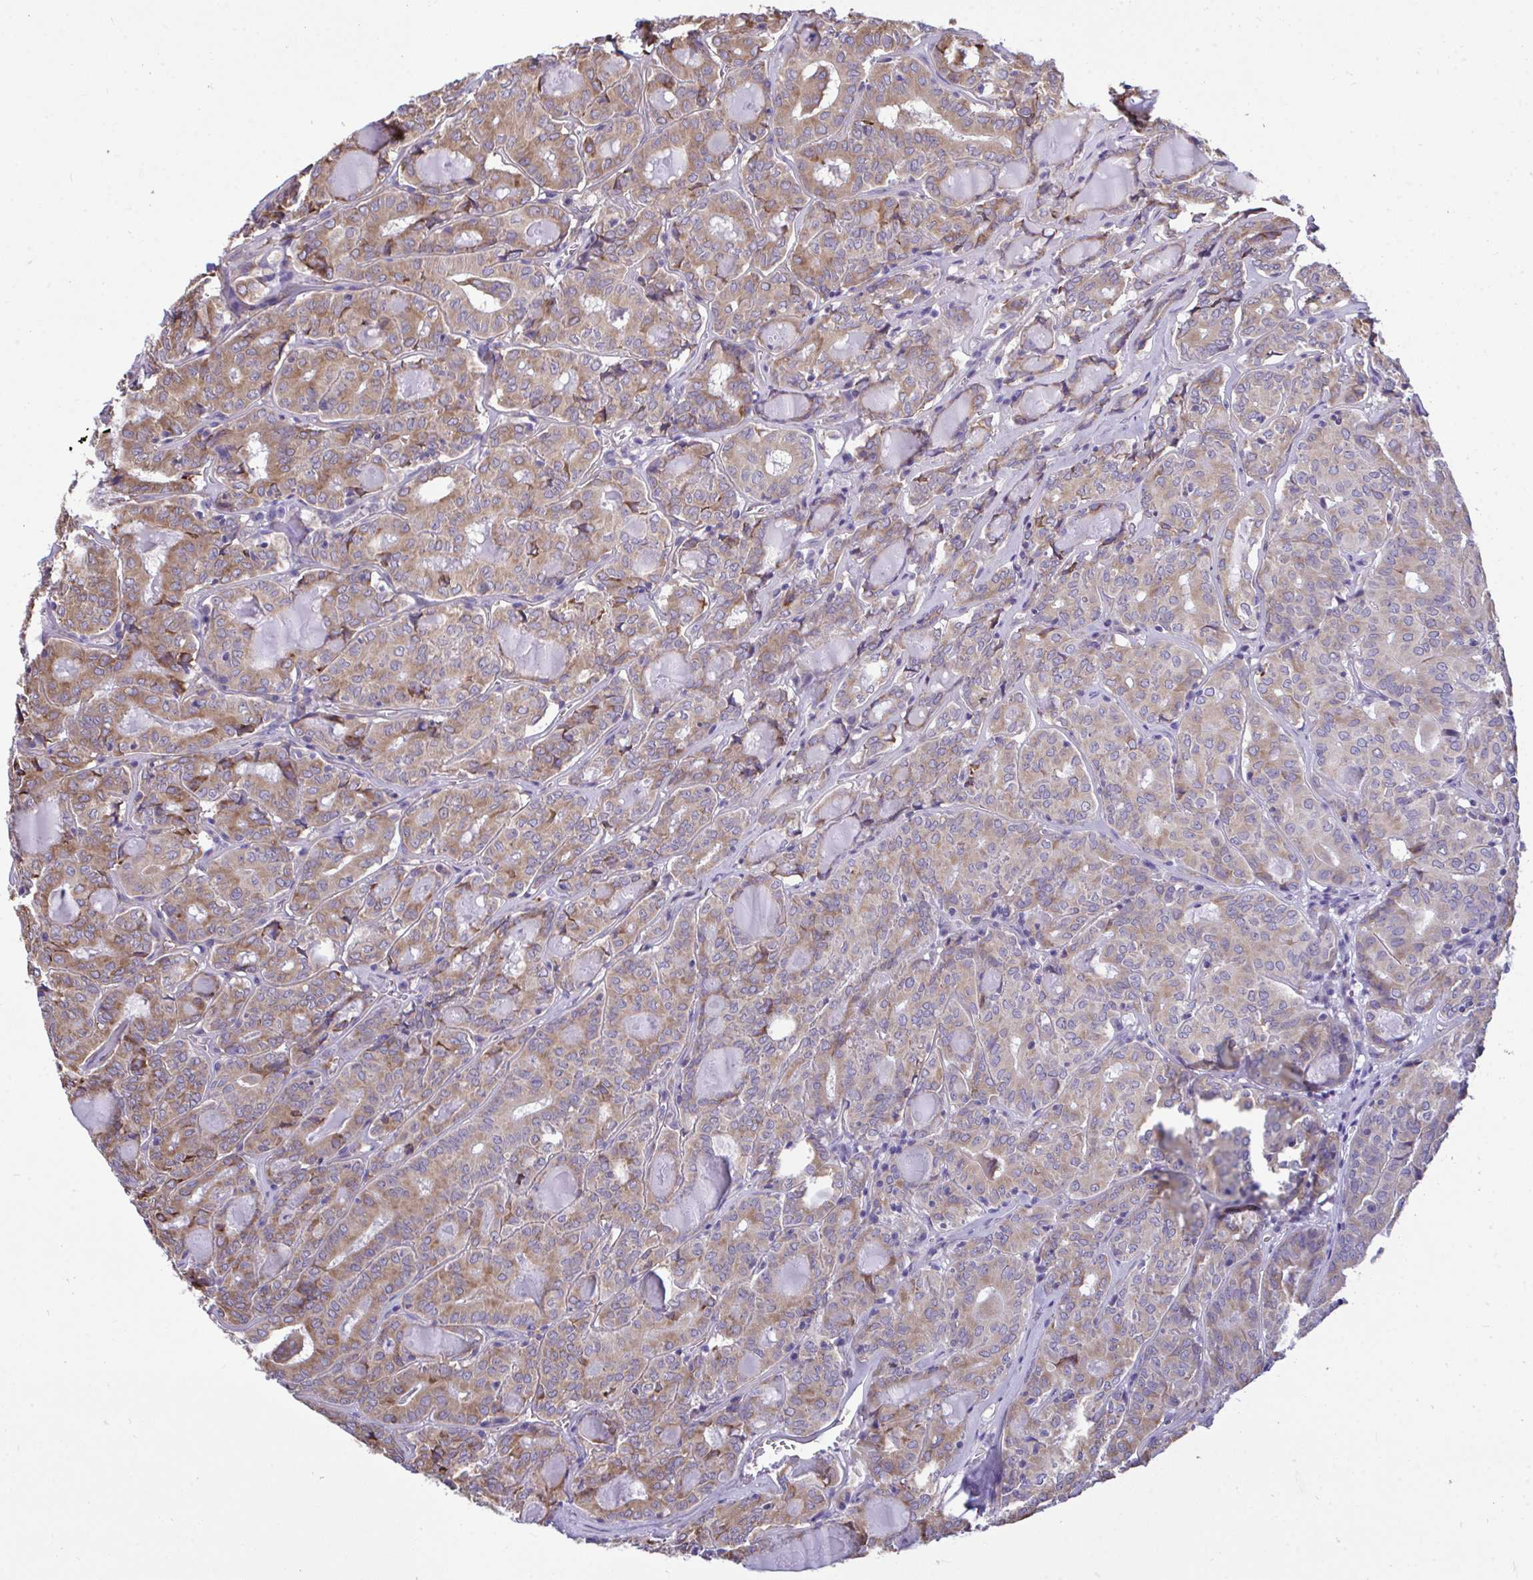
{"staining": {"intensity": "moderate", "quantity": "25%-75%", "location": "cytoplasmic/membranous"}, "tissue": "thyroid cancer", "cell_type": "Tumor cells", "image_type": "cancer", "snomed": [{"axis": "morphology", "description": "Papillary adenocarcinoma, NOS"}, {"axis": "topography", "description": "Thyroid gland"}], "caption": "Moderate cytoplasmic/membranous staining is present in approximately 25%-75% of tumor cells in thyroid papillary adenocarcinoma. The staining was performed using DAB (3,3'-diaminobenzidine), with brown indicating positive protein expression. Nuclei are stained blue with hematoxylin.", "gene": "PIGK", "patient": {"sex": "female", "age": 72}}